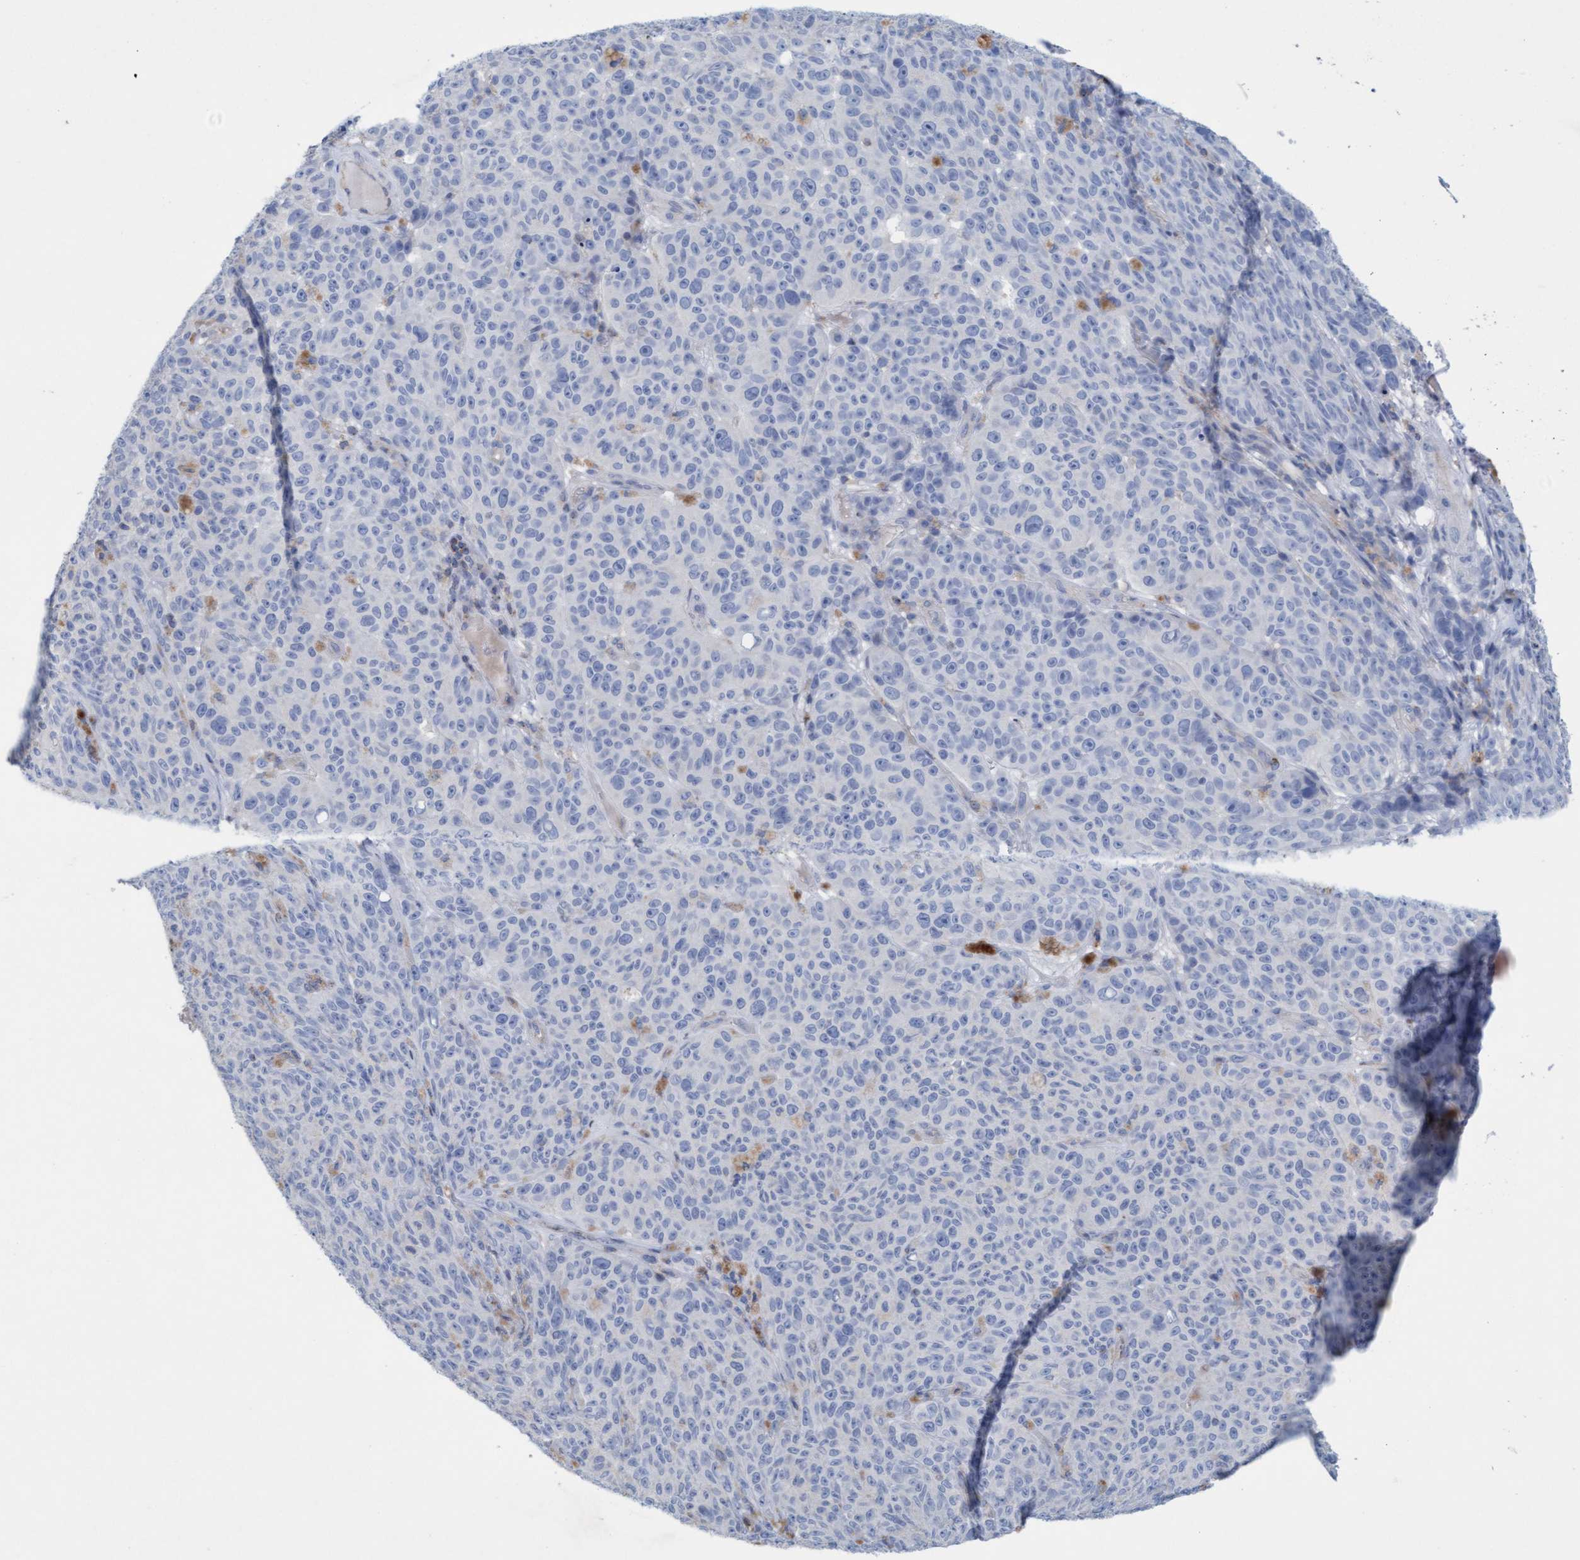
{"staining": {"intensity": "negative", "quantity": "none", "location": "none"}, "tissue": "melanoma", "cell_type": "Tumor cells", "image_type": "cancer", "snomed": [{"axis": "morphology", "description": "Malignant melanoma, NOS"}, {"axis": "topography", "description": "Skin"}], "caption": "Immunohistochemical staining of malignant melanoma exhibits no significant expression in tumor cells.", "gene": "SIGIRR", "patient": {"sex": "female", "age": 82}}